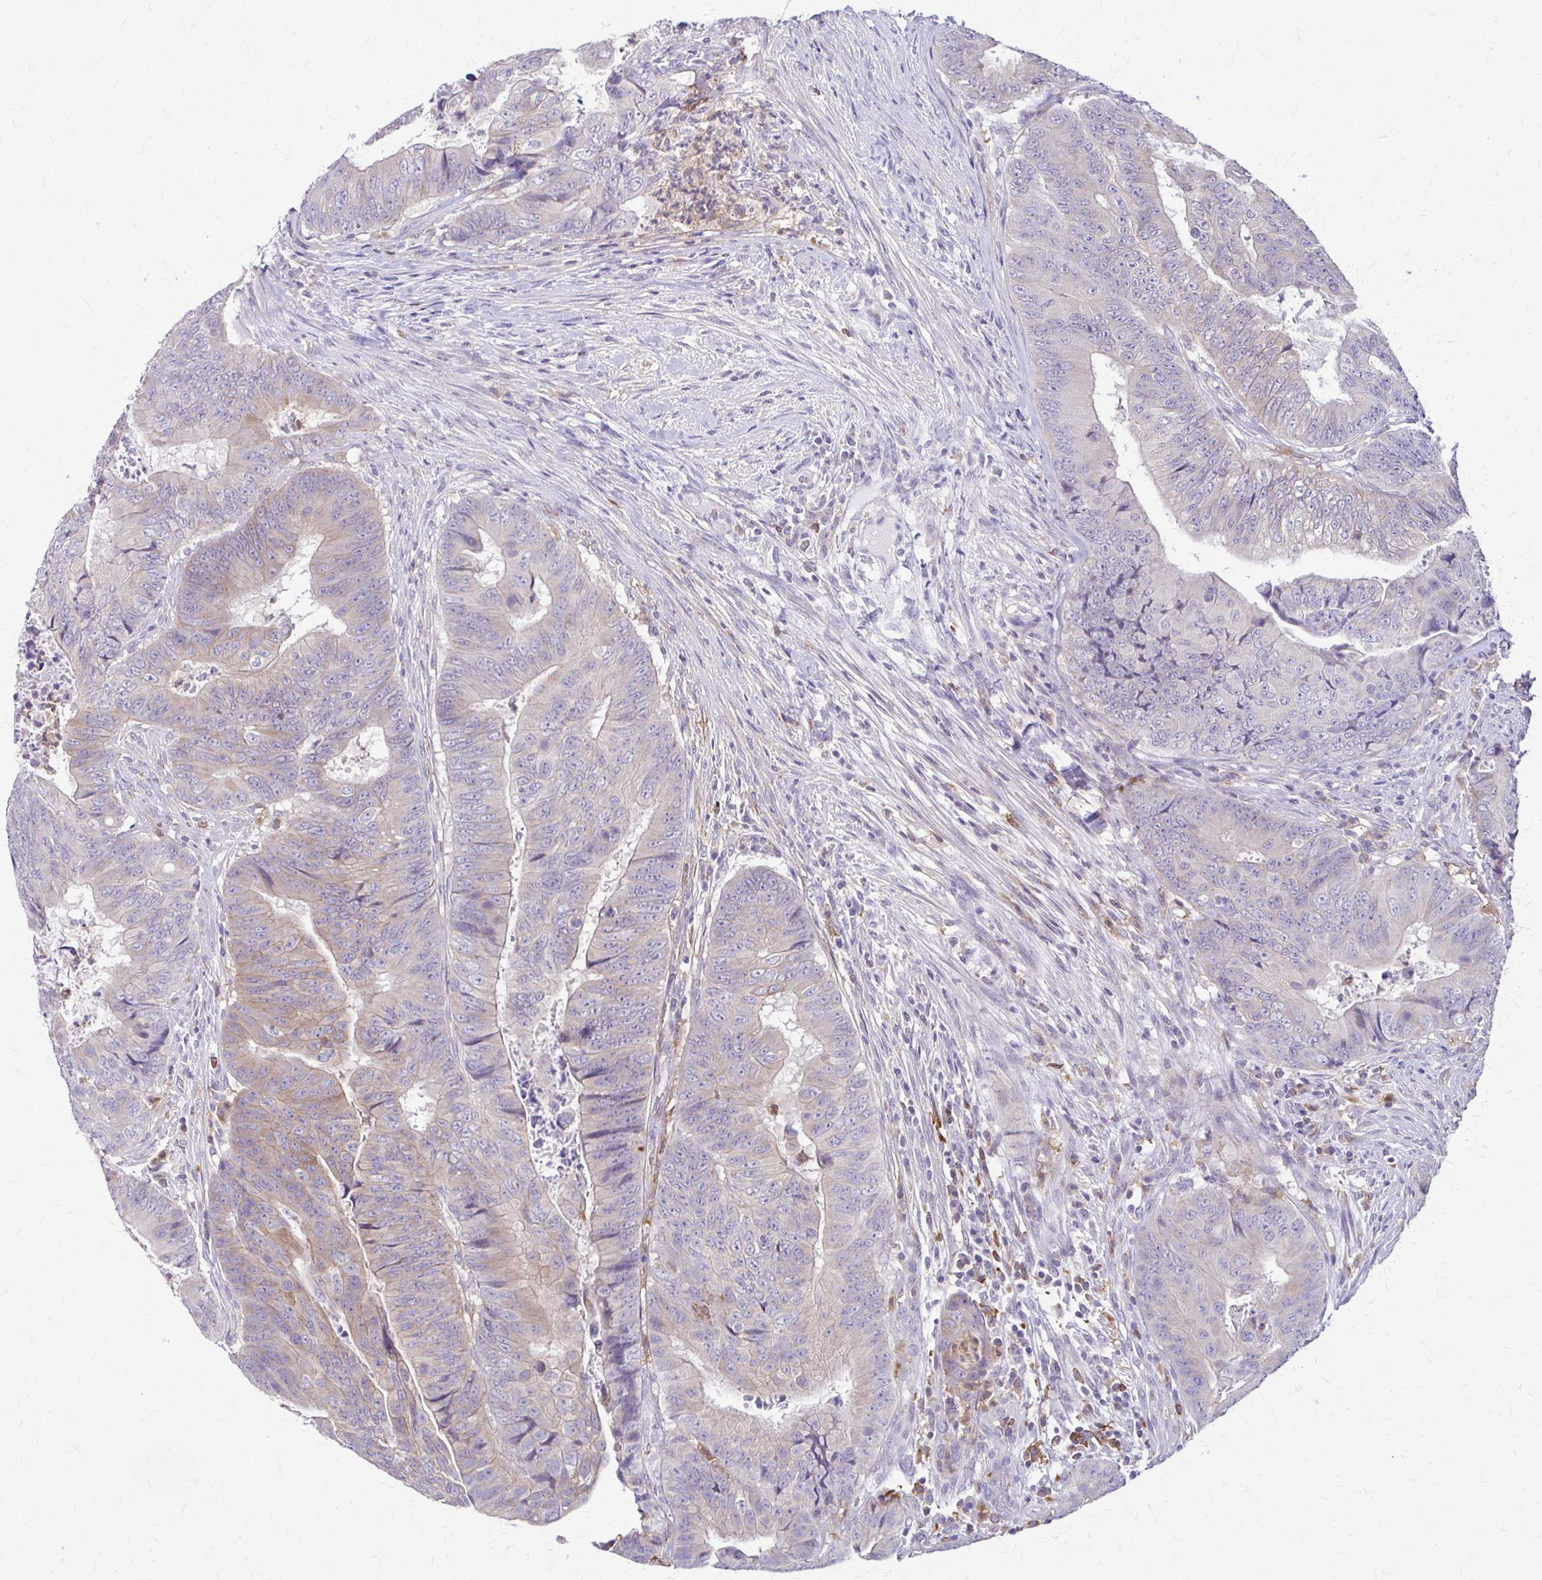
{"staining": {"intensity": "weak", "quantity": "<25%", "location": "cytoplasmic/membranous"}, "tissue": "colorectal cancer", "cell_type": "Tumor cells", "image_type": "cancer", "snomed": [{"axis": "morphology", "description": "Adenocarcinoma, NOS"}, {"axis": "topography", "description": "Colon"}], "caption": "Tumor cells are negative for brown protein staining in colorectal adenocarcinoma.", "gene": "PIK3AP1", "patient": {"sex": "female", "age": 48}}